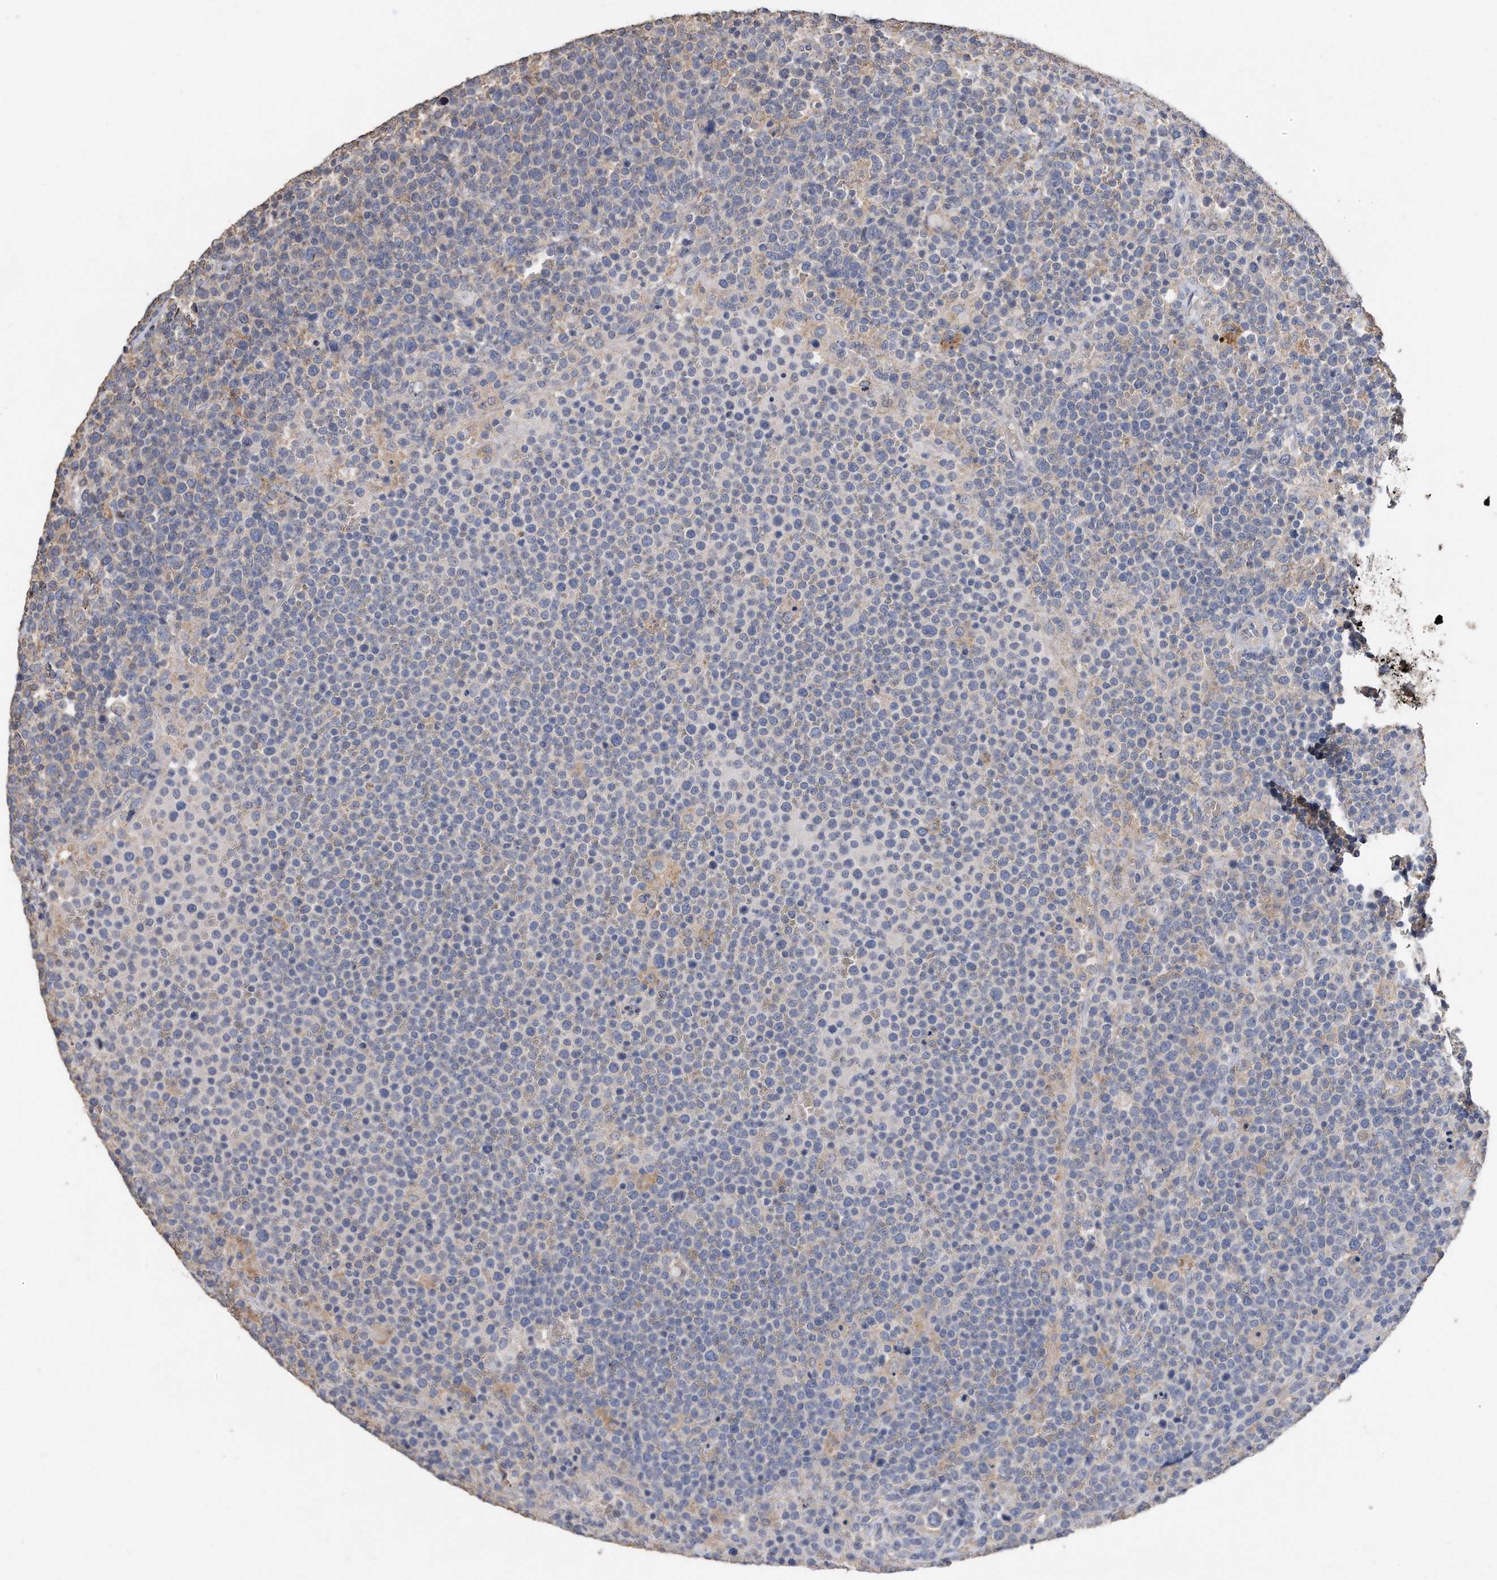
{"staining": {"intensity": "negative", "quantity": "none", "location": "none"}, "tissue": "lymphoma", "cell_type": "Tumor cells", "image_type": "cancer", "snomed": [{"axis": "morphology", "description": "Malignant lymphoma, non-Hodgkin's type, High grade"}, {"axis": "topography", "description": "Lymph node"}], "caption": "A photomicrograph of human high-grade malignant lymphoma, non-Hodgkin's type is negative for staining in tumor cells.", "gene": "CDCP1", "patient": {"sex": "male", "age": 61}}